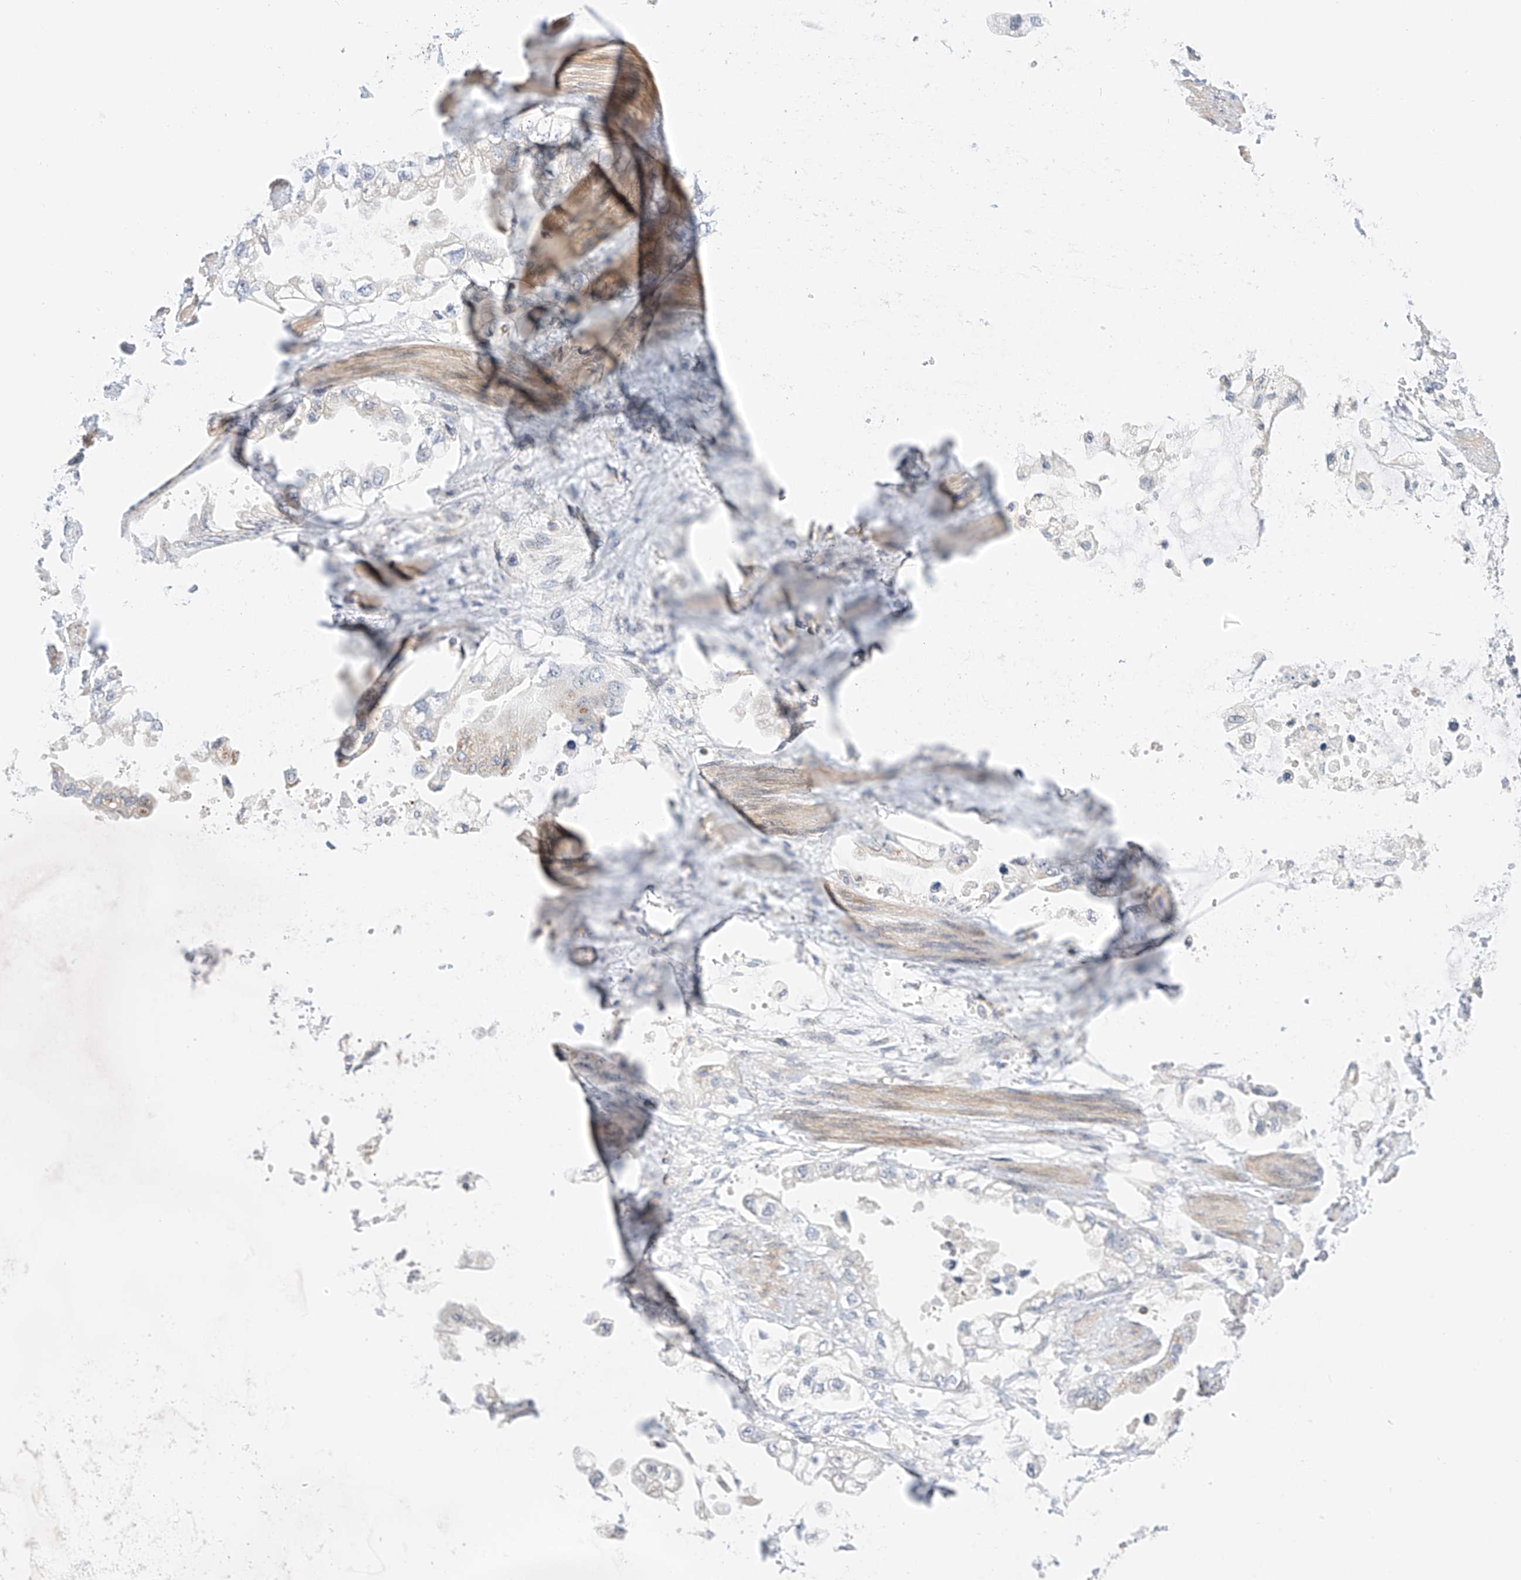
{"staining": {"intensity": "negative", "quantity": "none", "location": "none"}, "tissue": "stomach cancer", "cell_type": "Tumor cells", "image_type": "cancer", "snomed": [{"axis": "morphology", "description": "Adenocarcinoma, NOS"}, {"axis": "topography", "description": "Stomach"}], "caption": "Stomach cancer (adenocarcinoma) was stained to show a protein in brown. There is no significant staining in tumor cells.", "gene": "MFN2", "patient": {"sex": "male", "age": 62}}